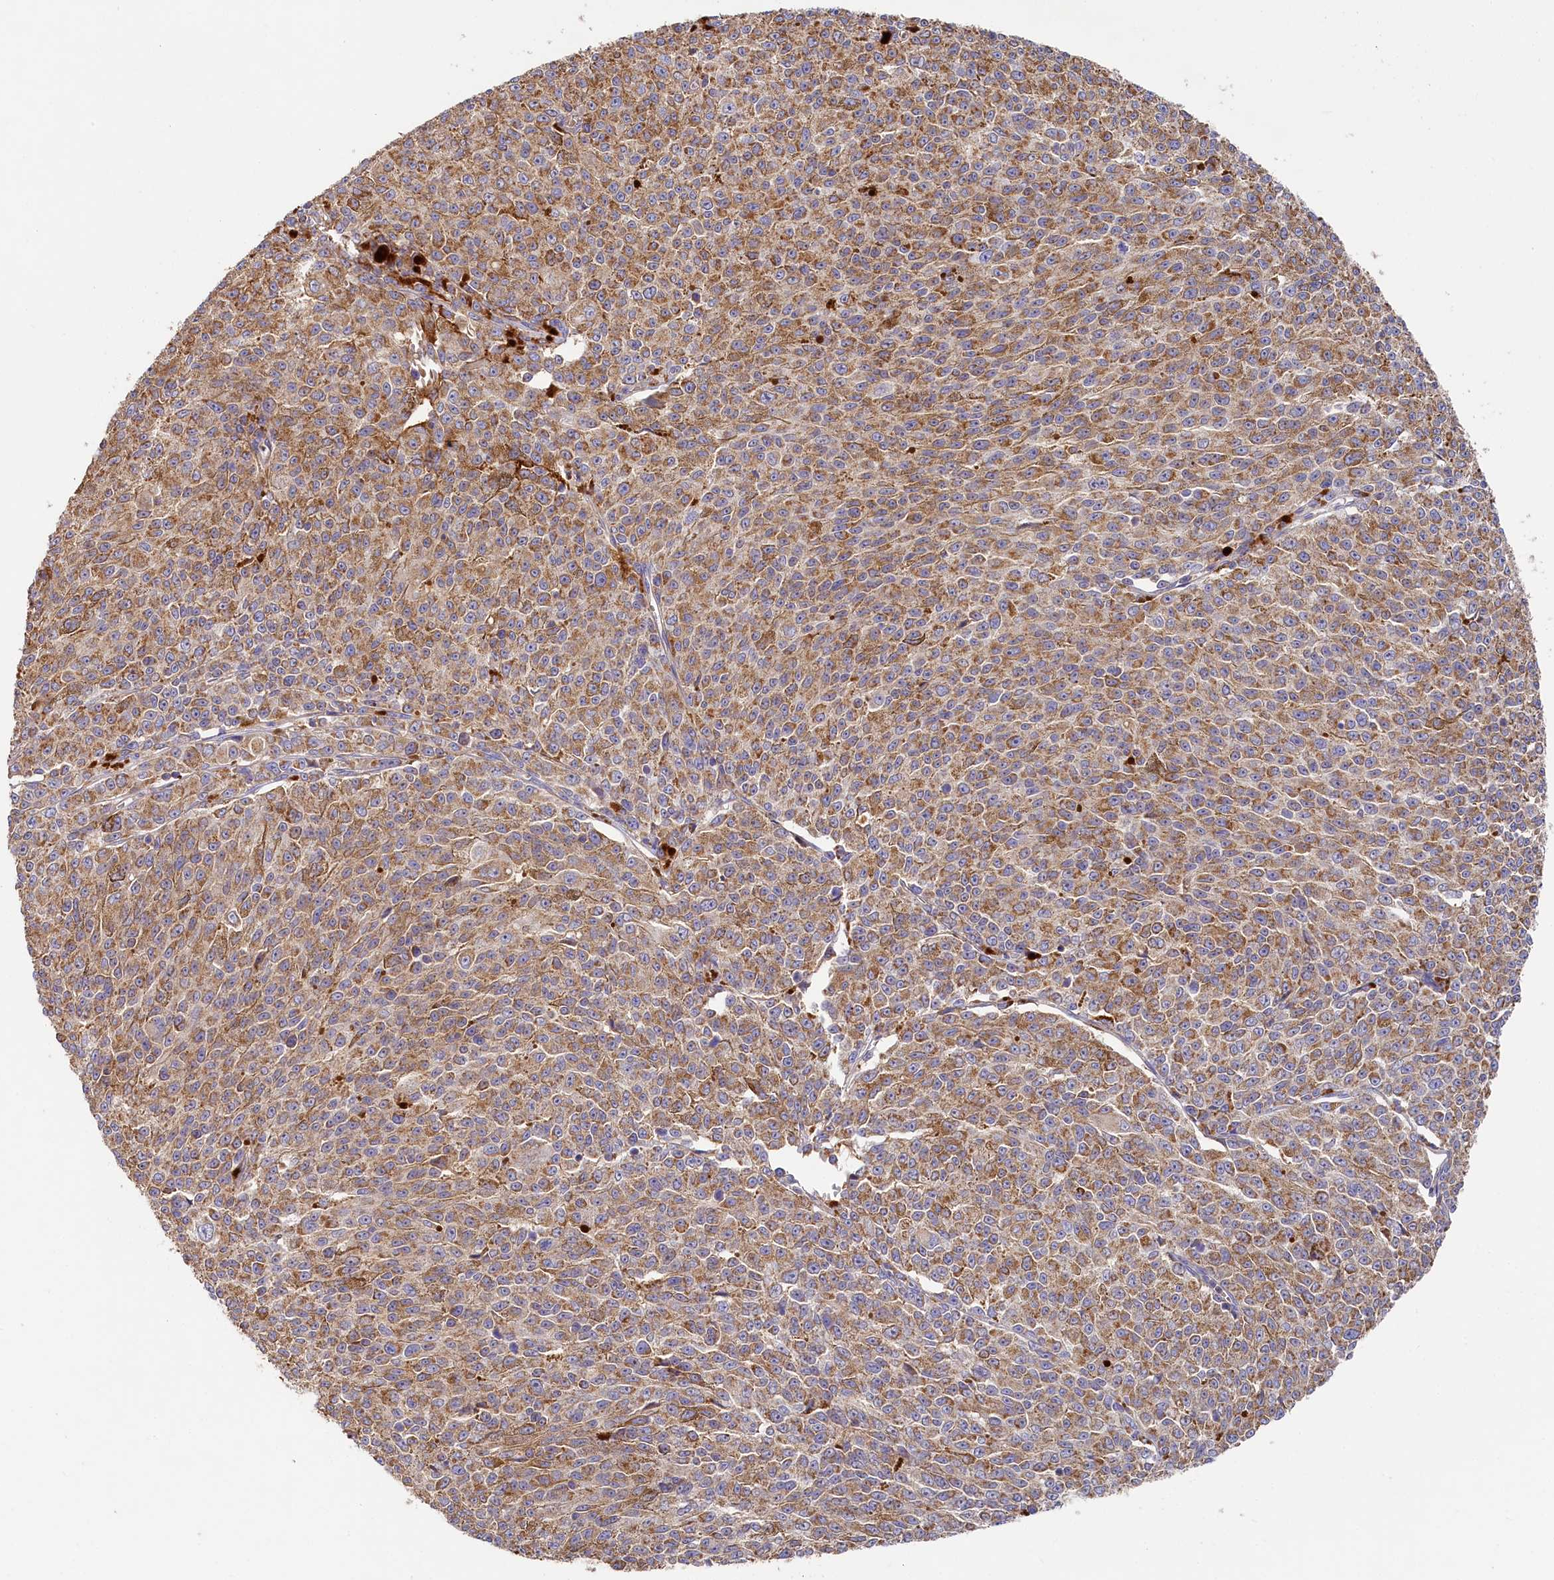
{"staining": {"intensity": "moderate", "quantity": ">75%", "location": "cytoplasmic/membranous"}, "tissue": "melanoma", "cell_type": "Tumor cells", "image_type": "cancer", "snomed": [{"axis": "morphology", "description": "Malignant melanoma, NOS"}, {"axis": "topography", "description": "Skin"}], "caption": "Malignant melanoma stained with DAB immunohistochemistry exhibits medium levels of moderate cytoplasmic/membranous staining in about >75% of tumor cells.", "gene": "SEC31B", "patient": {"sex": "female", "age": 52}}